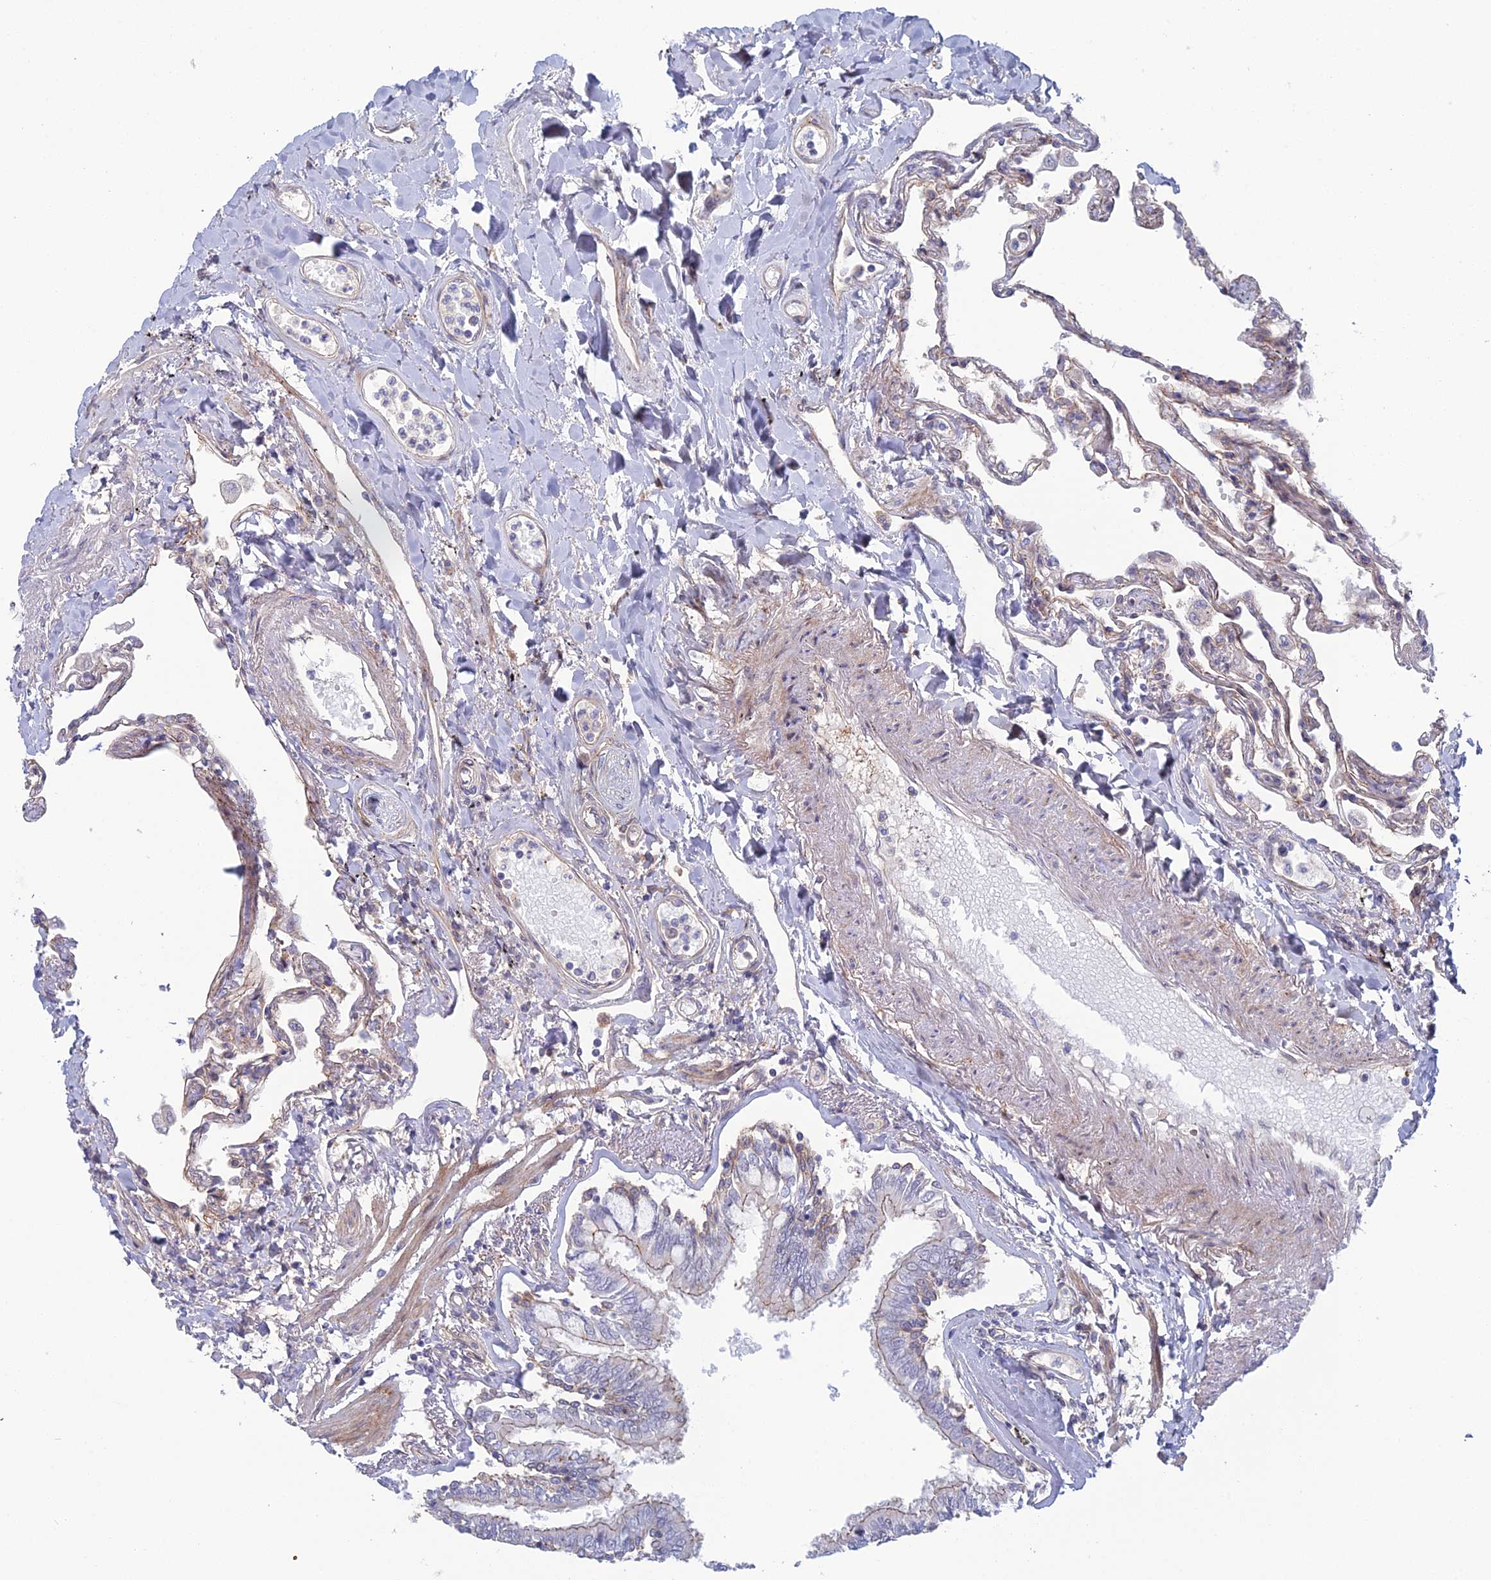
{"staining": {"intensity": "weak", "quantity": "25%-75%", "location": "cytoplasmic/membranous"}, "tissue": "lung", "cell_type": "Alveolar cells", "image_type": "normal", "snomed": [{"axis": "morphology", "description": "Normal tissue, NOS"}, {"axis": "topography", "description": "Lung"}], "caption": "An immunohistochemistry histopathology image of benign tissue is shown. Protein staining in brown shows weak cytoplasmic/membranous positivity in lung within alveolar cells.", "gene": "ABHD1", "patient": {"sex": "female", "age": 67}}